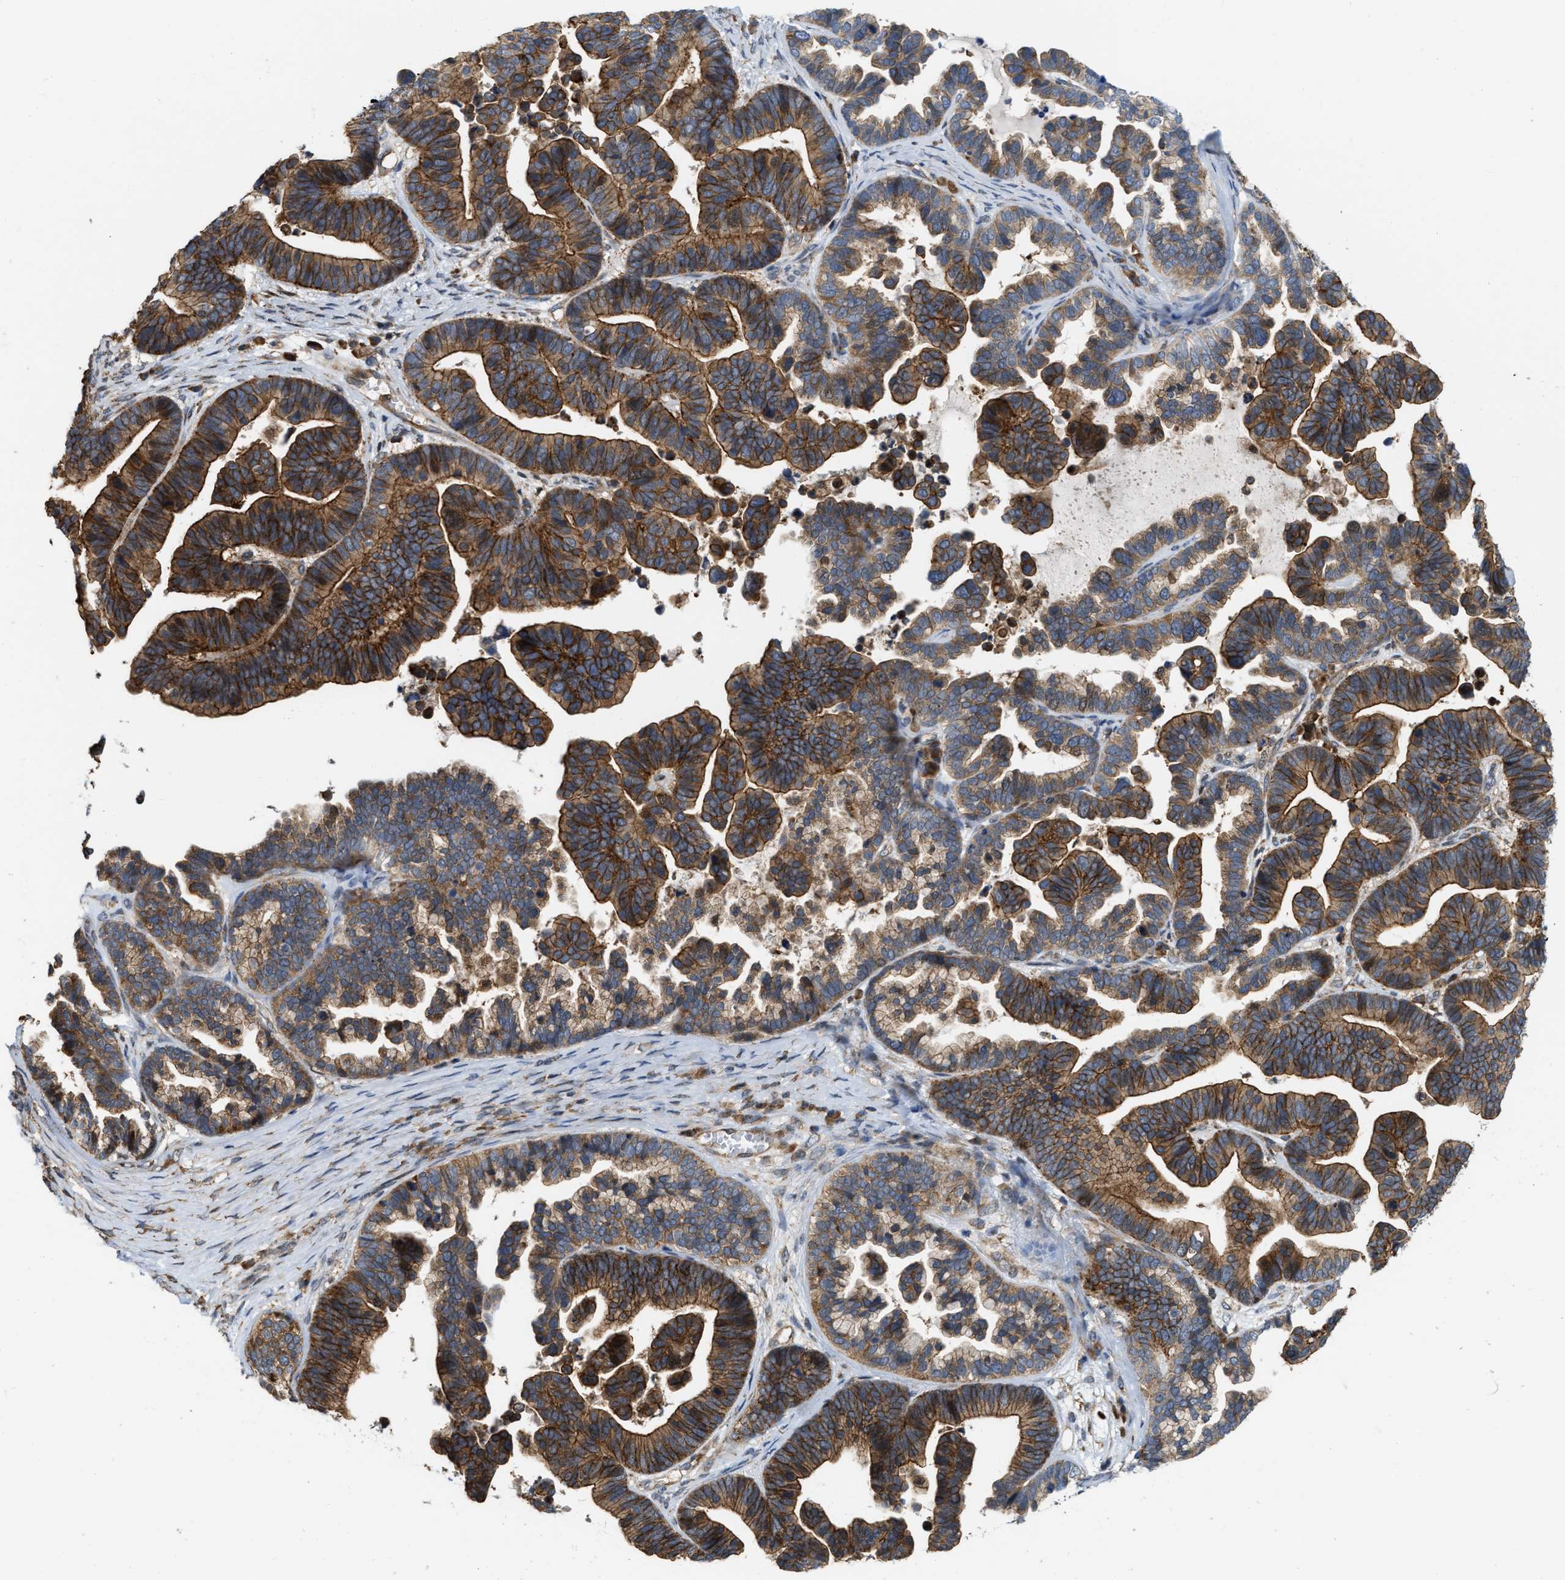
{"staining": {"intensity": "strong", "quantity": ">75%", "location": "cytoplasmic/membranous"}, "tissue": "ovarian cancer", "cell_type": "Tumor cells", "image_type": "cancer", "snomed": [{"axis": "morphology", "description": "Cystadenocarcinoma, serous, NOS"}, {"axis": "topography", "description": "Ovary"}], "caption": "Immunohistochemical staining of ovarian serous cystadenocarcinoma demonstrates high levels of strong cytoplasmic/membranous protein positivity in approximately >75% of tumor cells.", "gene": "IQCE", "patient": {"sex": "female", "age": 56}}